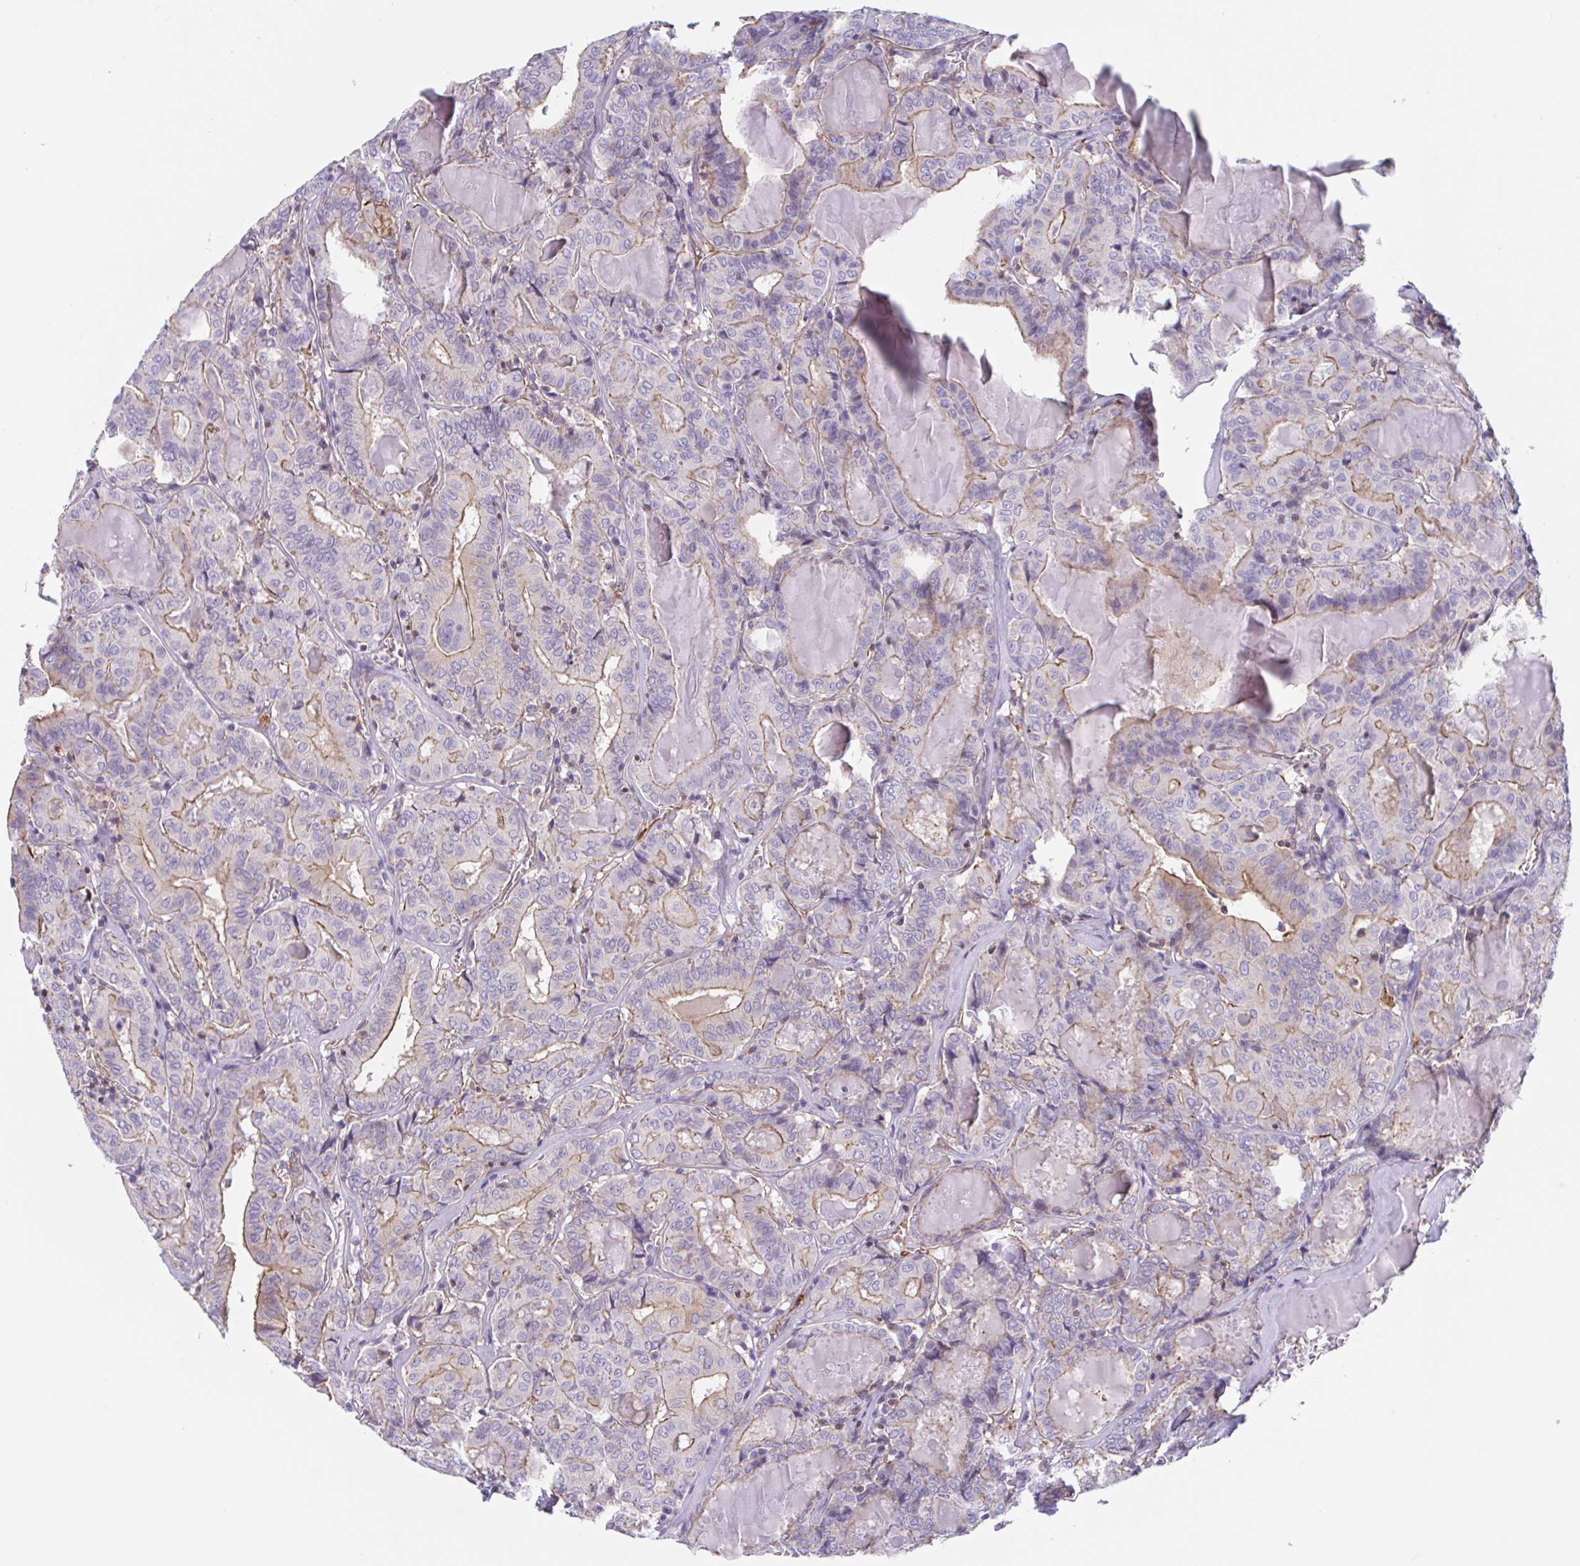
{"staining": {"intensity": "weak", "quantity": "25%-75%", "location": "cytoplasmic/membranous"}, "tissue": "thyroid cancer", "cell_type": "Tumor cells", "image_type": "cancer", "snomed": [{"axis": "morphology", "description": "Papillary adenocarcinoma, NOS"}, {"axis": "topography", "description": "Thyroid gland"}], "caption": "Thyroid cancer (papillary adenocarcinoma) tissue reveals weak cytoplasmic/membranous positivity in approximately 25%-75% of tumor cells, visualized by immunohistochemistry.", "gene": "SHISA7", "patient": {"sex": "female", "age": 72}}